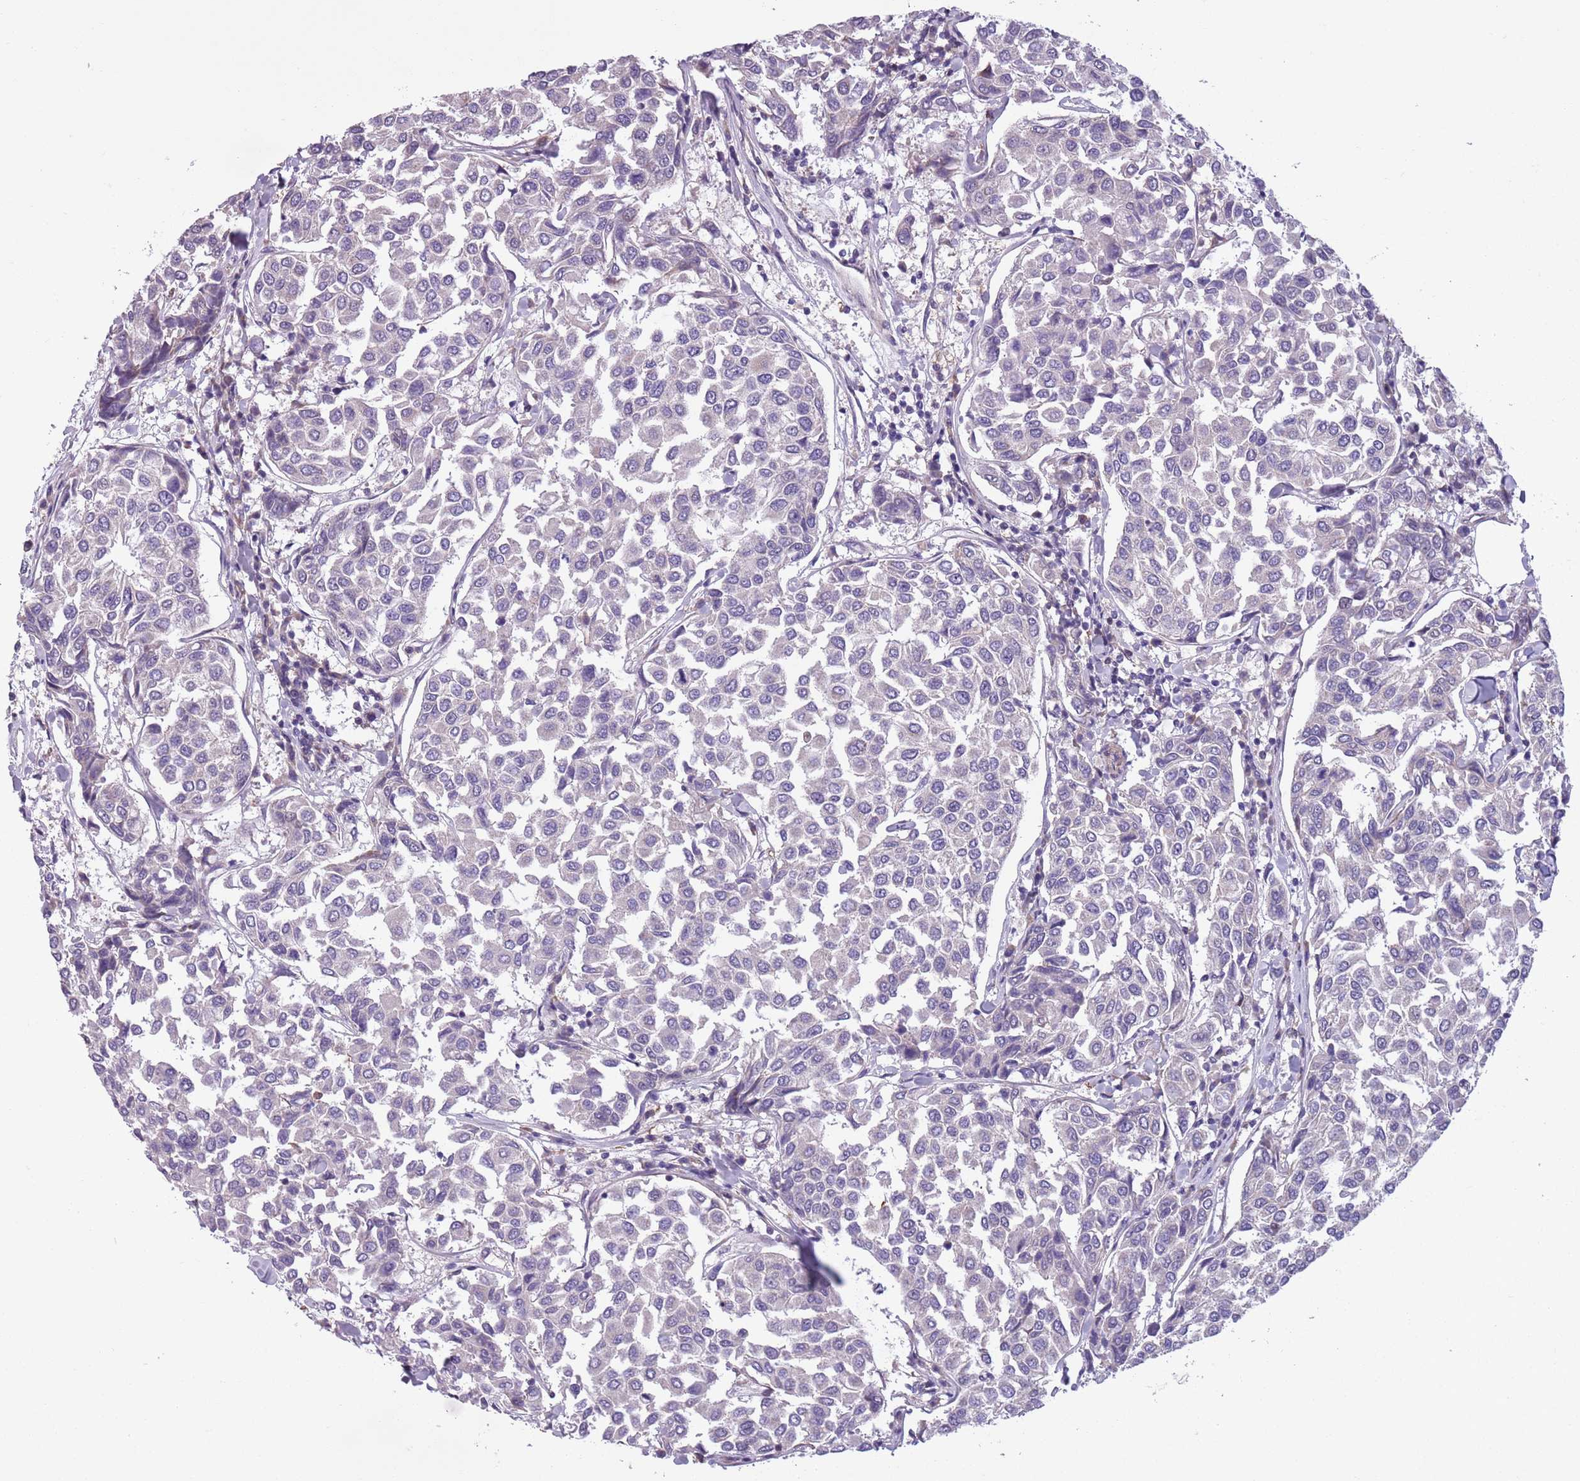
{"staining": {"intensity": "negative", "quantity": "none", "location": "none"}, "tissue": "breast cancer", "cell_type": "Tumor cells", "image_type": "cancer", "snomed": [{"axis": "morphology", "description": "Duct carcinoma"}, {"axis": "topography", "description": "Breast"}], "caption": "Immunohistochemistry micrograph of neoplastic tissue: invasive ductal carcinoma (breast) stained with DAB (3,3'-diaminobenzidine) exhibits no significant protein positivity in tumor cells.", "gene": "JAML", "patient": {"sex": "female", "age": 55}}